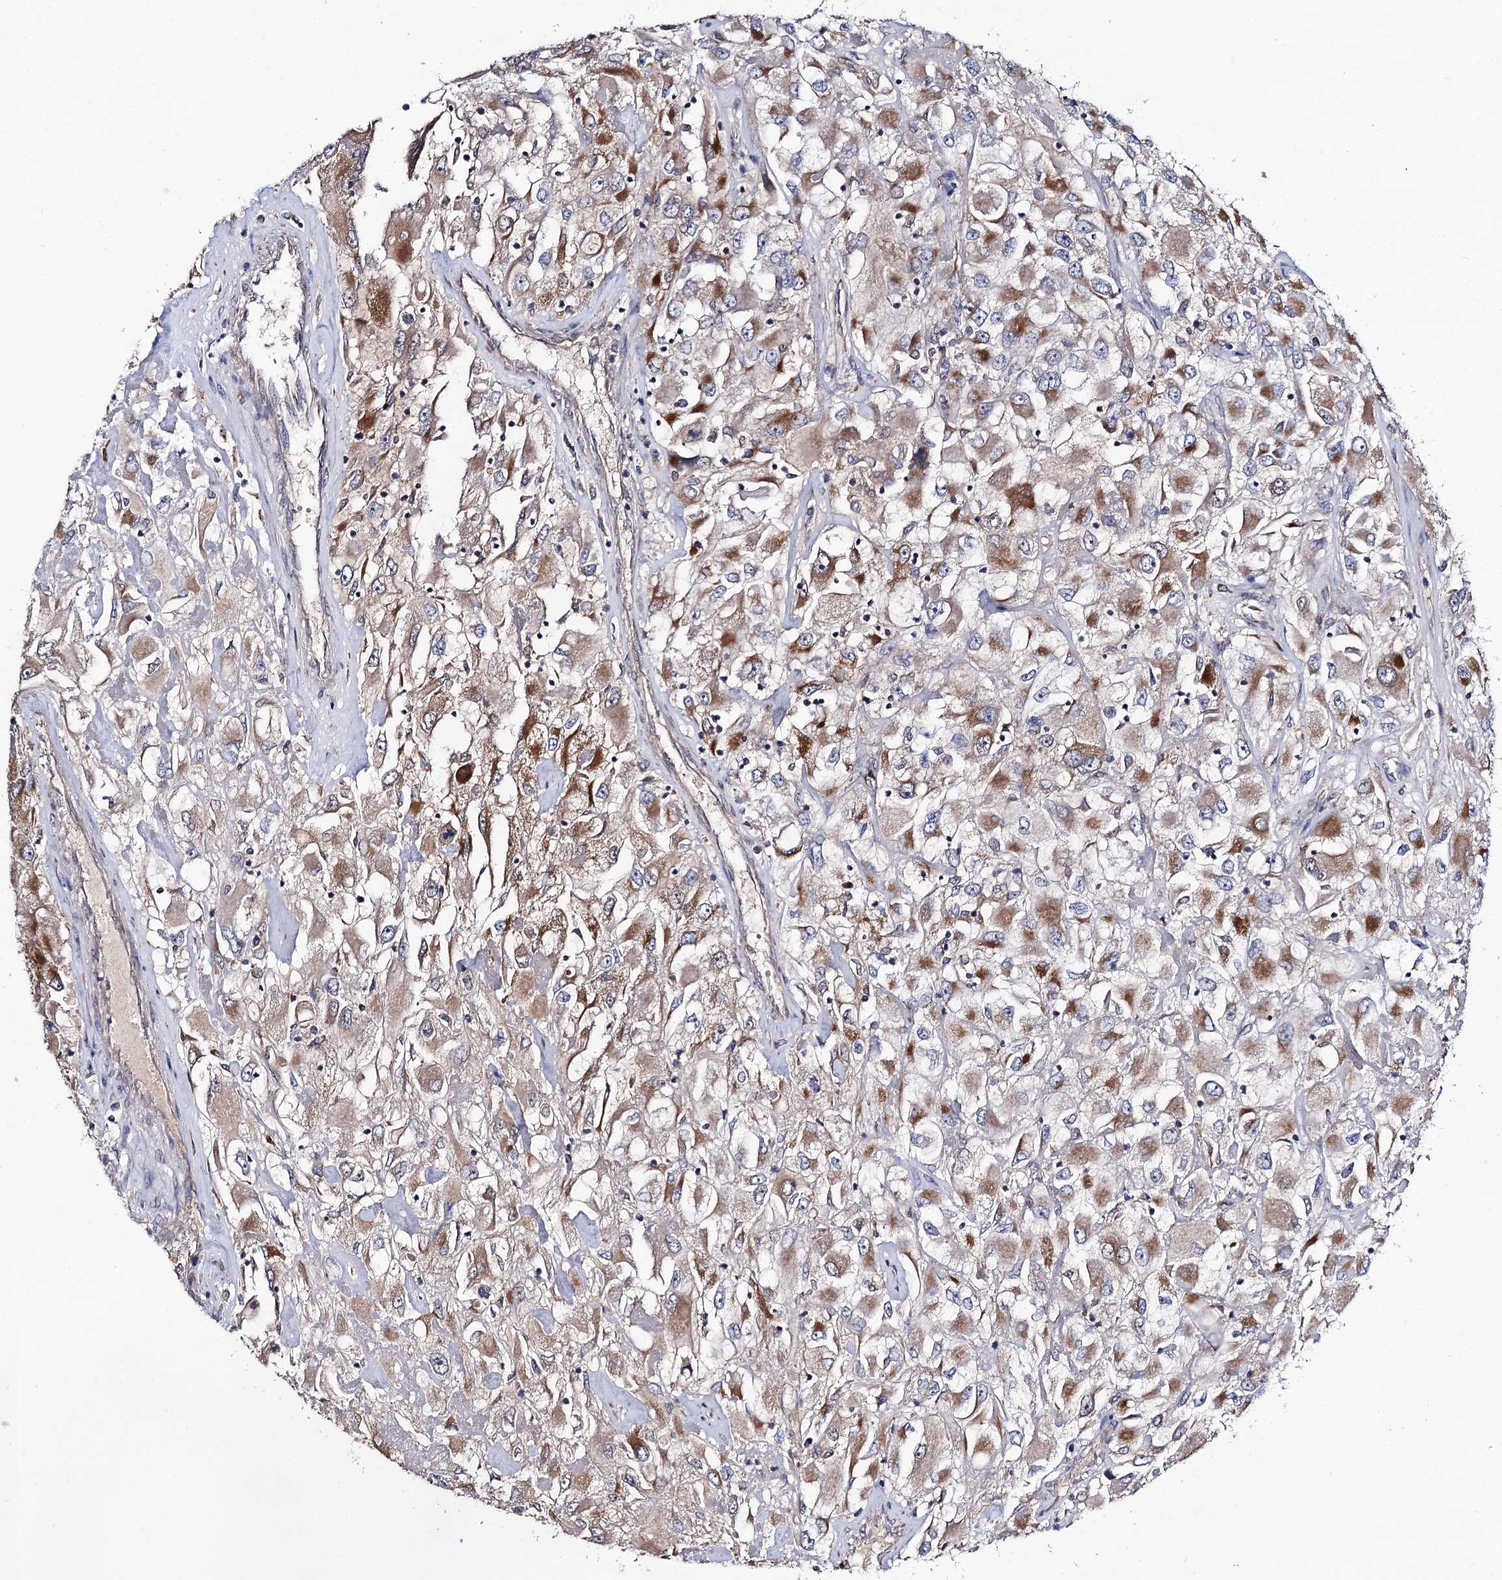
{"staining": {"intensity": "moderate", "quantity": "25%-75%", "location": "cytoplasmic/membranous"}, "tissue": "renal cancer", "cell_type": "Tumor cells", "image_type": "cancer", "snomed": [{"axis": "morphology", "description": "Adenocarcinoma, NOS"}, {"axis": "topography", "description": "Kidney"}], "caption": "Immunohistochemistry photomicrograph of neoplastic tissue: human renal cancer stained using IHC reveals medium levels of moderate protein expression localized specifically in the cytoplasmic/membranous of tumor cells, appearing as a cytoplasmic/membranous brown color.", "gene": "VPS37D", "patient": {"sex": "female", "age": 52}}